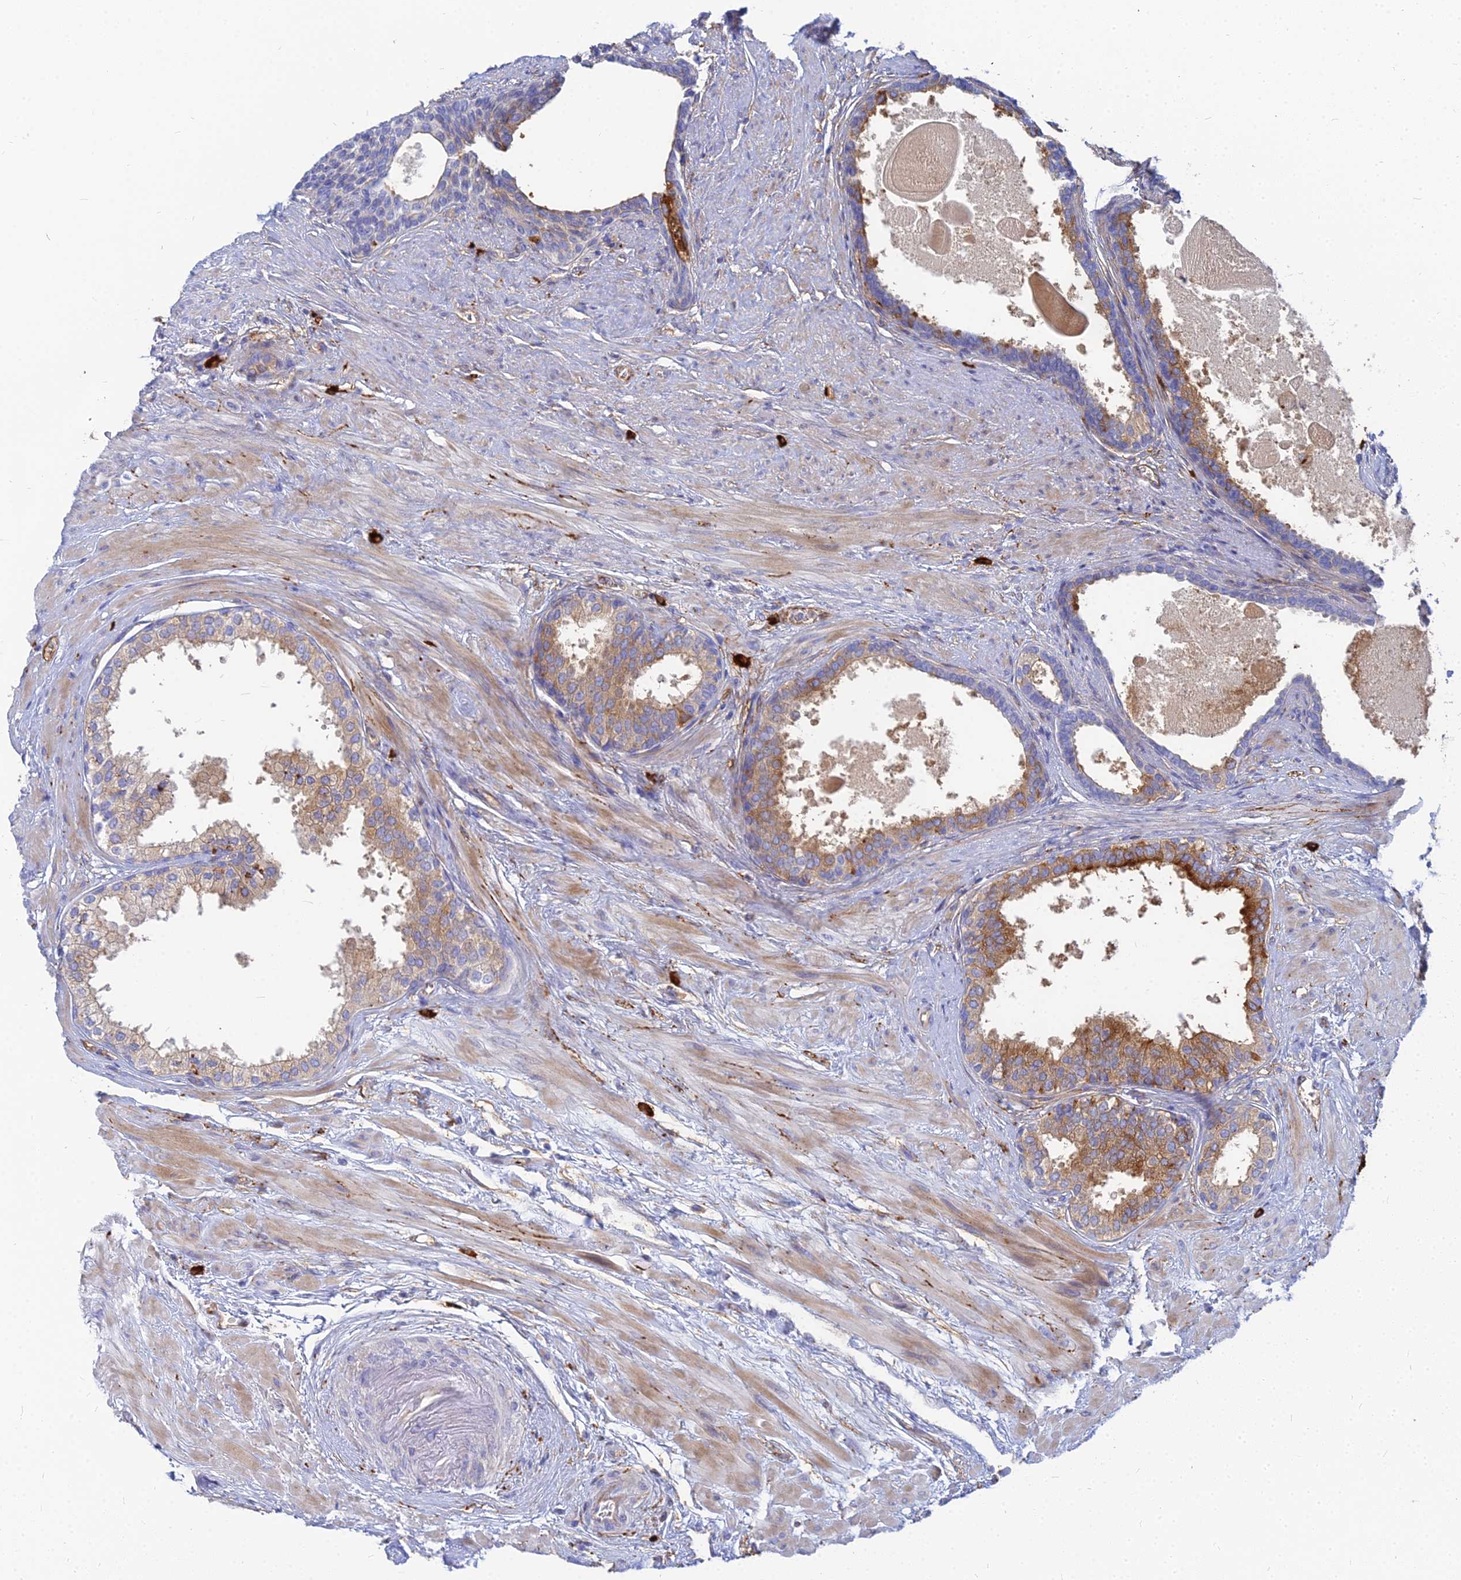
{"staining": {"intensity": "strong", "quantity": "25%-75%", "location": "cytoplasmic/membranous"}, "tissue": "prostate", "cell_type": "Glandular cells", "image_type": "normal", "snomed": [{"axis": "morphology", "description": "Normal tissue, NOS"}, {"axis": "topography", "description": "Prostate"}], "caption": "Strong cytoplasmic/membranous staining is seen in approximately 25%-75% of glandular cells in normal prostate. (IHC, brightfield microscopy, high magnification).", "gene": "VAT1", "patient": {"sex": "male", "age": 57}}